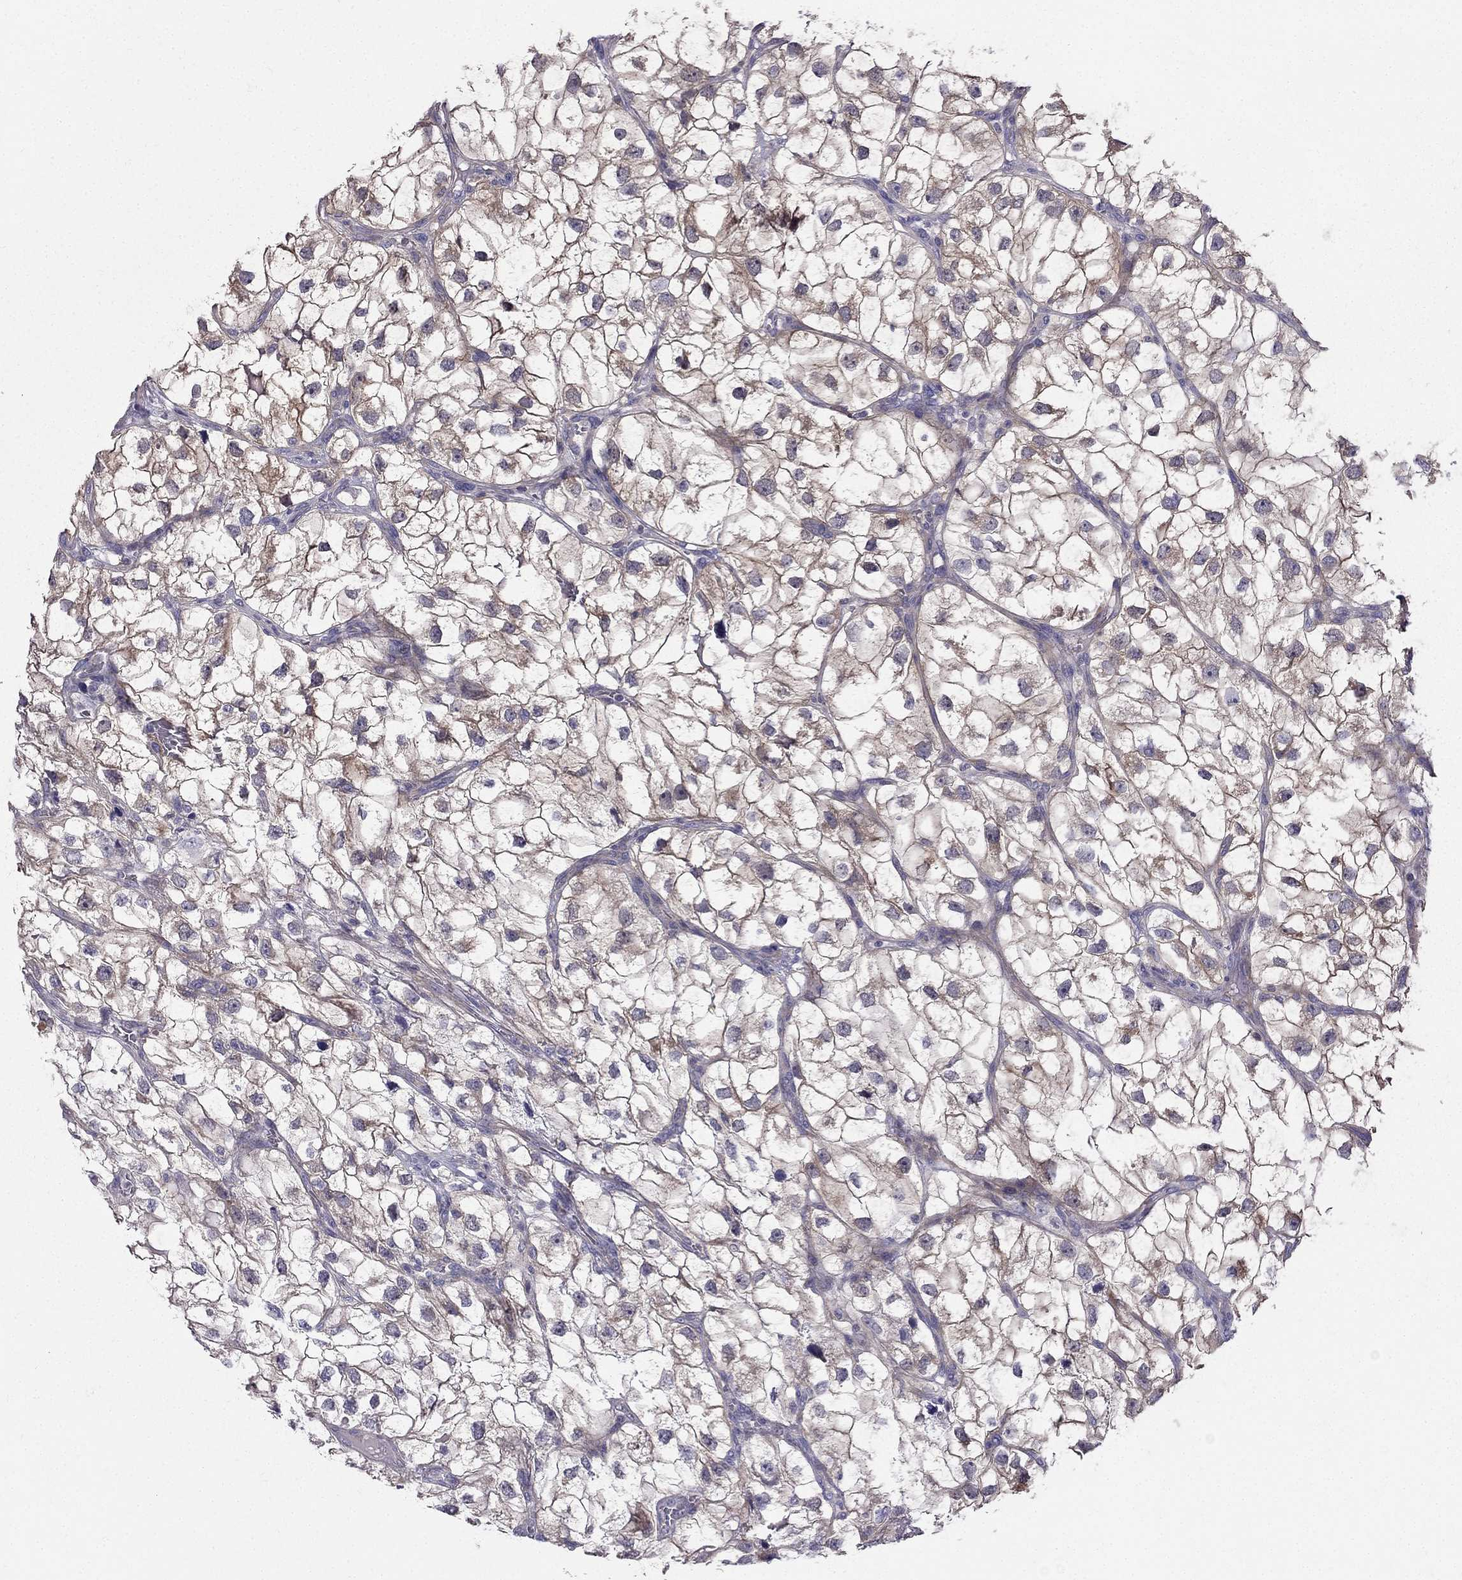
{"staining": {"intensity": "moderate", "quantity": "25%-75%", "location": "cytoplasmic/membranous"}, "tissue": "renal cancer", "cell_type": "Tumor cells", "image_type": "cancer", "snomed": [{"axis": "morphology", "description": "Adenocarcinoma, NOS"}, {"axis": "topography", "description": "Kidney"}], "caption": "Immunohistochemistry (IHC) staining of renal cancer, which displays medium levels of moderate cytoplasmic/membranous positivity in about 25%-75% of tumor cells indicating moderate cytoplasmic/membranous protein positivity. The staining was performed using DAB (3,3'-diaminobenzidine) (brown) for protein detection and nuclei were counterstained in hematoxylin (blue).", "gene": "AS3MT", "patient": {"sex": "male", "age": 59}}